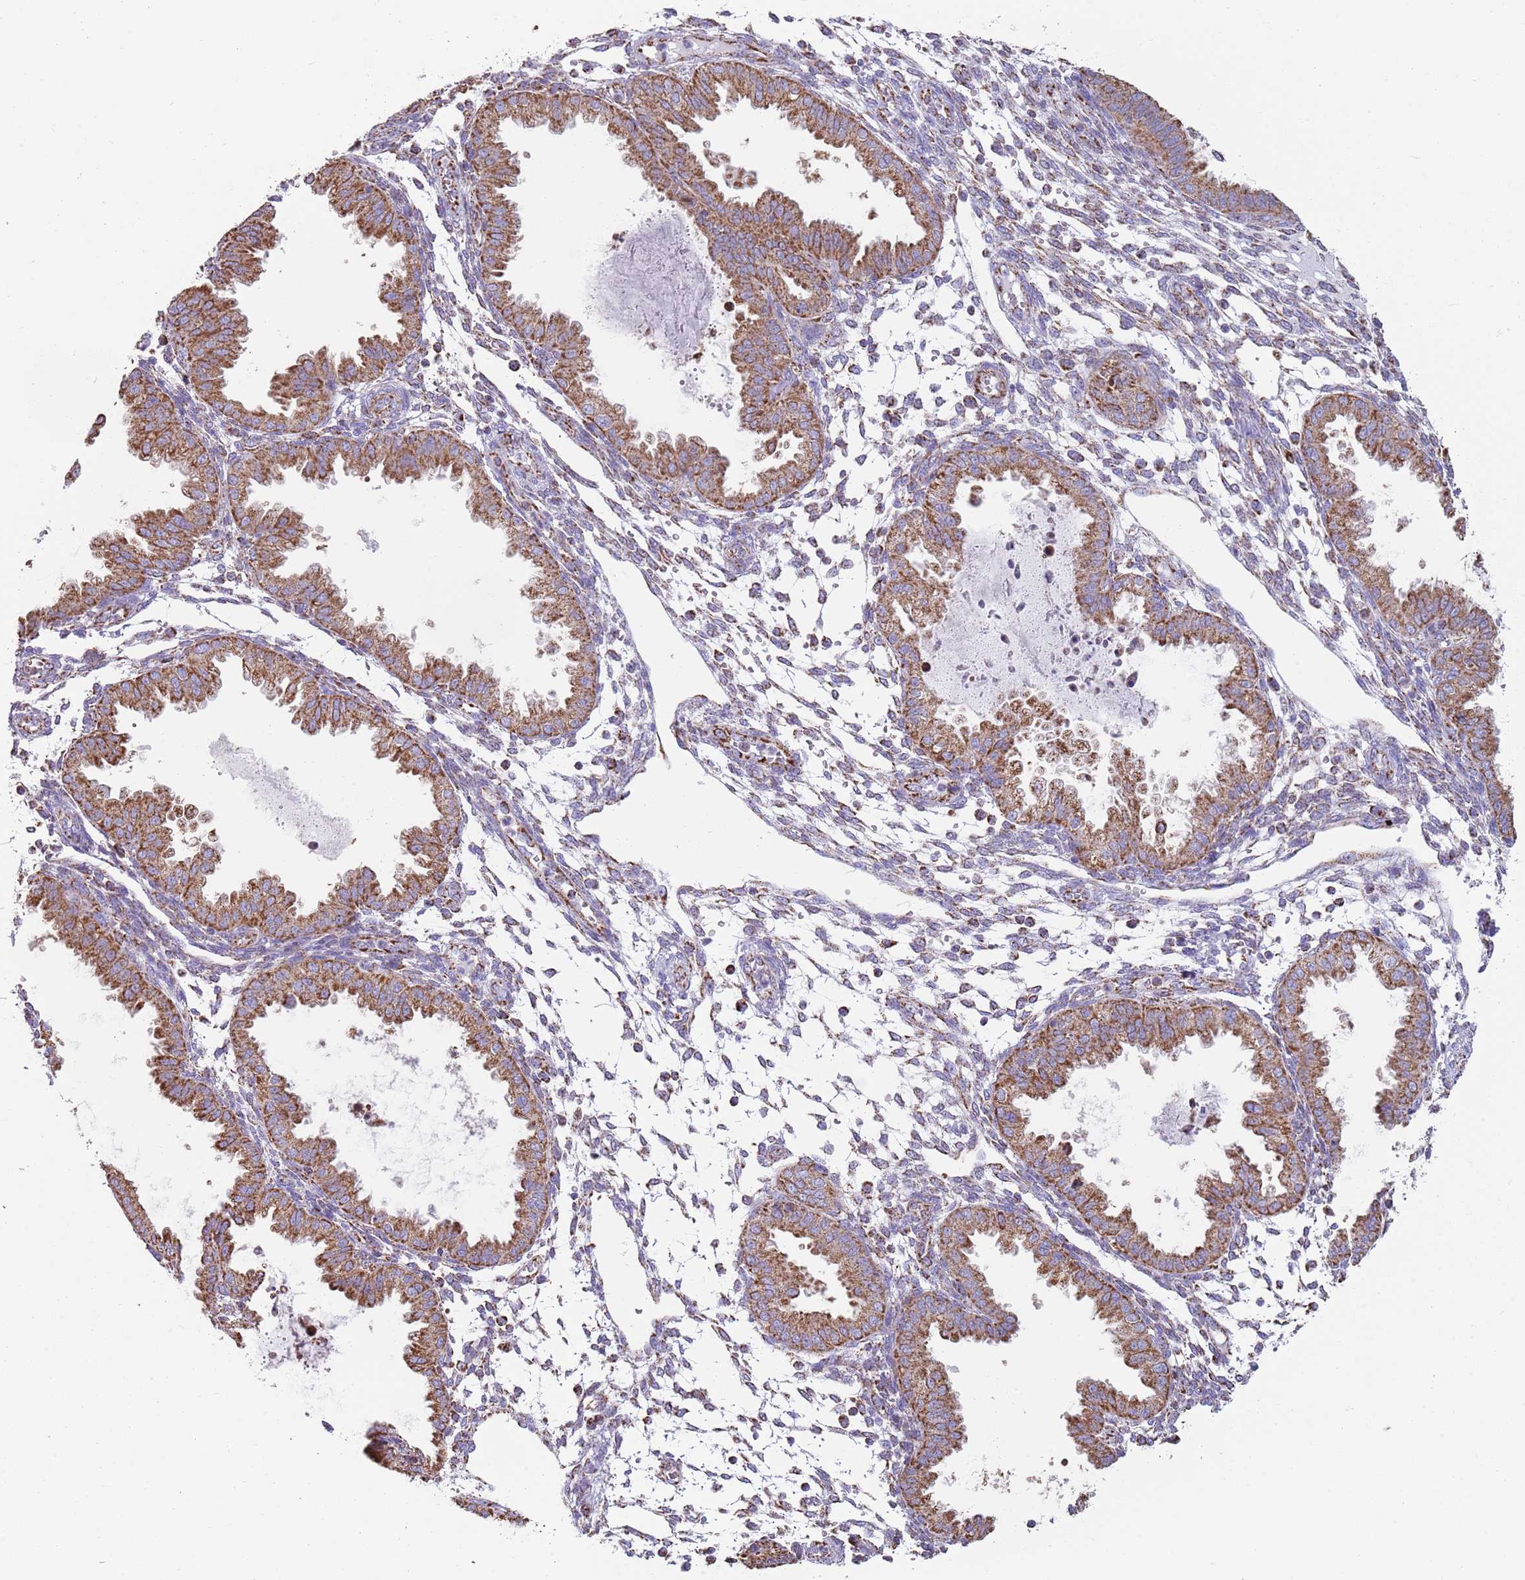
{"staining": {"intensity": "strong", "quantity": "25%-75%", "location": "cytoplasmic/membranous"}, "tissue": "endometrium", "cell_type": "Cells in endometrial stroma", "image_type": "normal", "snomed": [{"axis": "morphology", "description": "Normal tissue, NOS"}, {"axis": "topography", "description": "Endometrium"}], "caption": "A histopathology image of endometrium stained for a protein shows strong cytoplasmic/membranous brown staining in cells in endometrial stroma. Nuclei are stained in blue.", "gene": "TTLL1", "patient": {"sex": "female", "age": 33}}